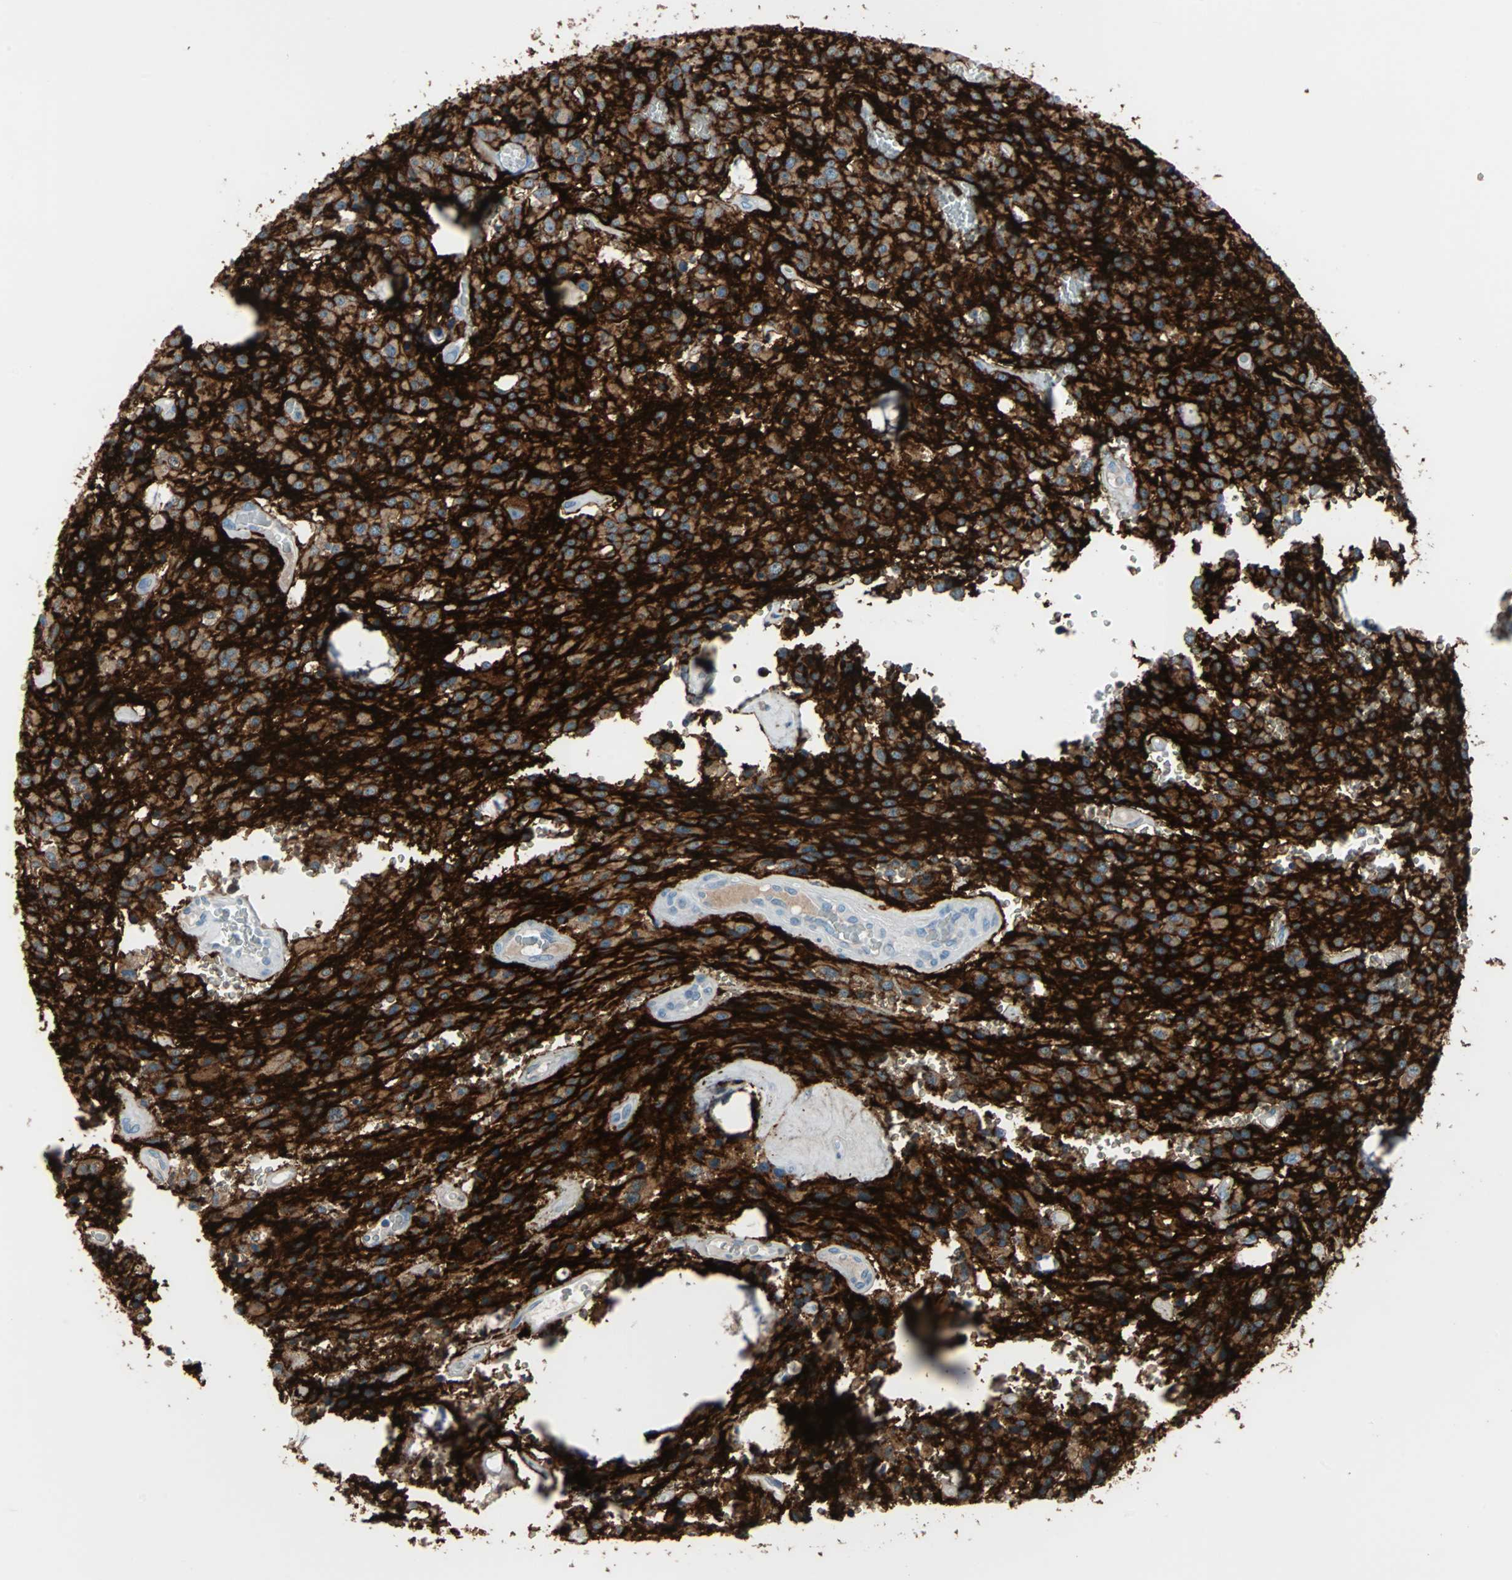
{"staining": {"intensity": "weak", "quantity": ">75%", "location": "cytoplasmic/membranous"}, "tissue": "glioma", "cell_type": "Tumor cells", "image_type": "cancer", "snomed": [{"axis": "morphology", "description": "Glioma, malignant, Low grade"}, {"axis": "topography", "description": "Brain"}], "caption": "High-magnification brightfield microscopy of low-grade glioma (malignant) stained with DAB (3,3'-diaminobenzidine) (brown) and counterstained with hematoxylin (blue). tumor cells exhibit weak cytoplasmic/membranous staining is appreciated in about>75% of cells.", "gene": "STX1A", "patient": {"sex": "male", "age": 58}}